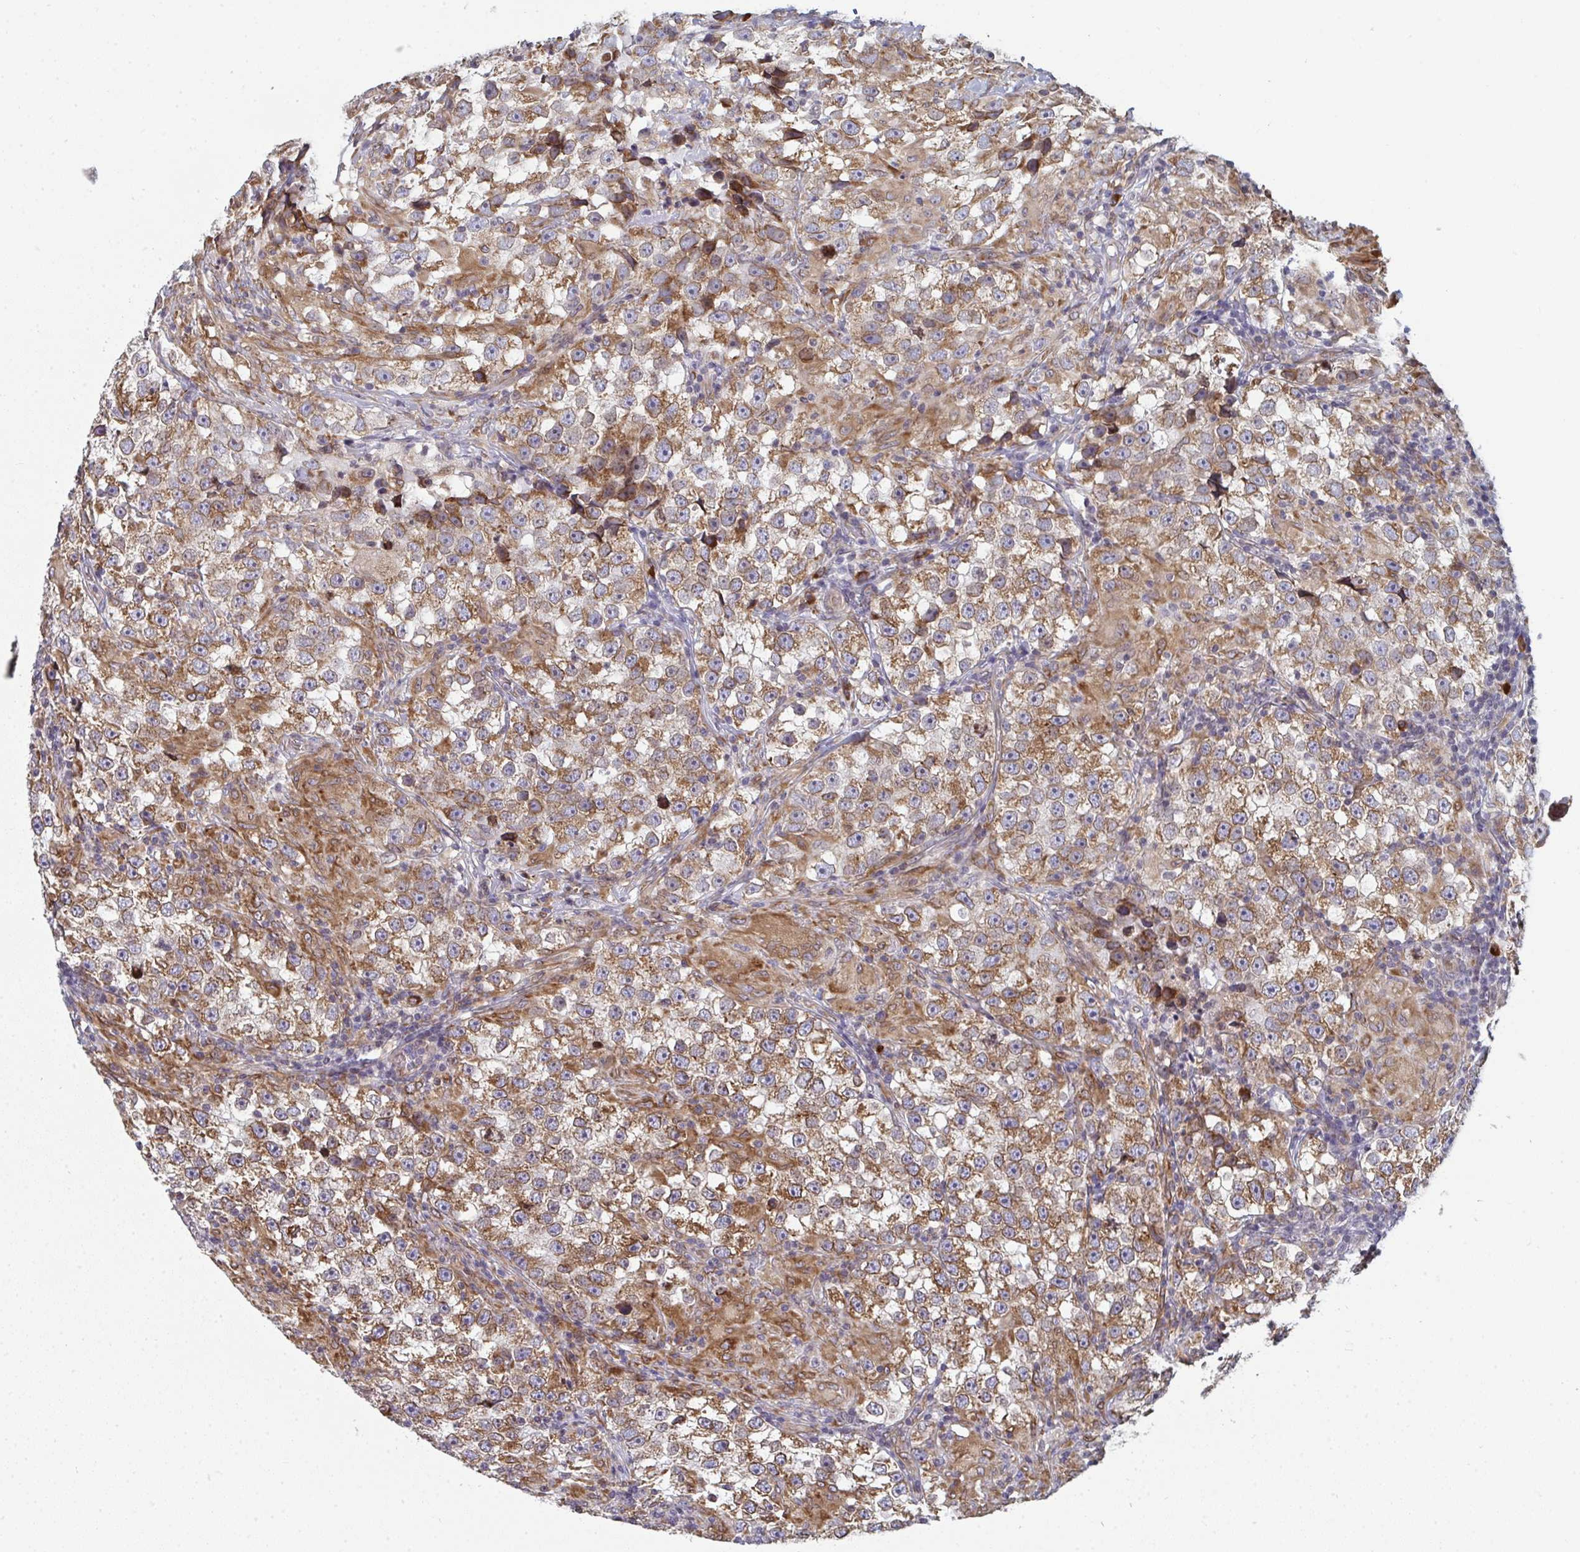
{"staining": {"intensity": "moderate", "quantity": ">75%", "location": "cytoplasmic/membranous"}, "tissue": "testis cancer", "cell_type": "Tumor cells", "image_type": "cancer", "snomed": [{"axis": "morphology", "description": "Seminoma, NOS"}, {"axis": "topography", "description": "Testis"}], "caption": "Protein staining reveals moderate cytoplasmic/membranous positivity in about >75% of tumor cells in testis seminoma. (DAB (3,3'-diaminobenzidine) IHC, brown staining for protein, blue staining for nuclei).", "gene": "LYSMD4", "patient": {"sex": "male", "age": 46}}